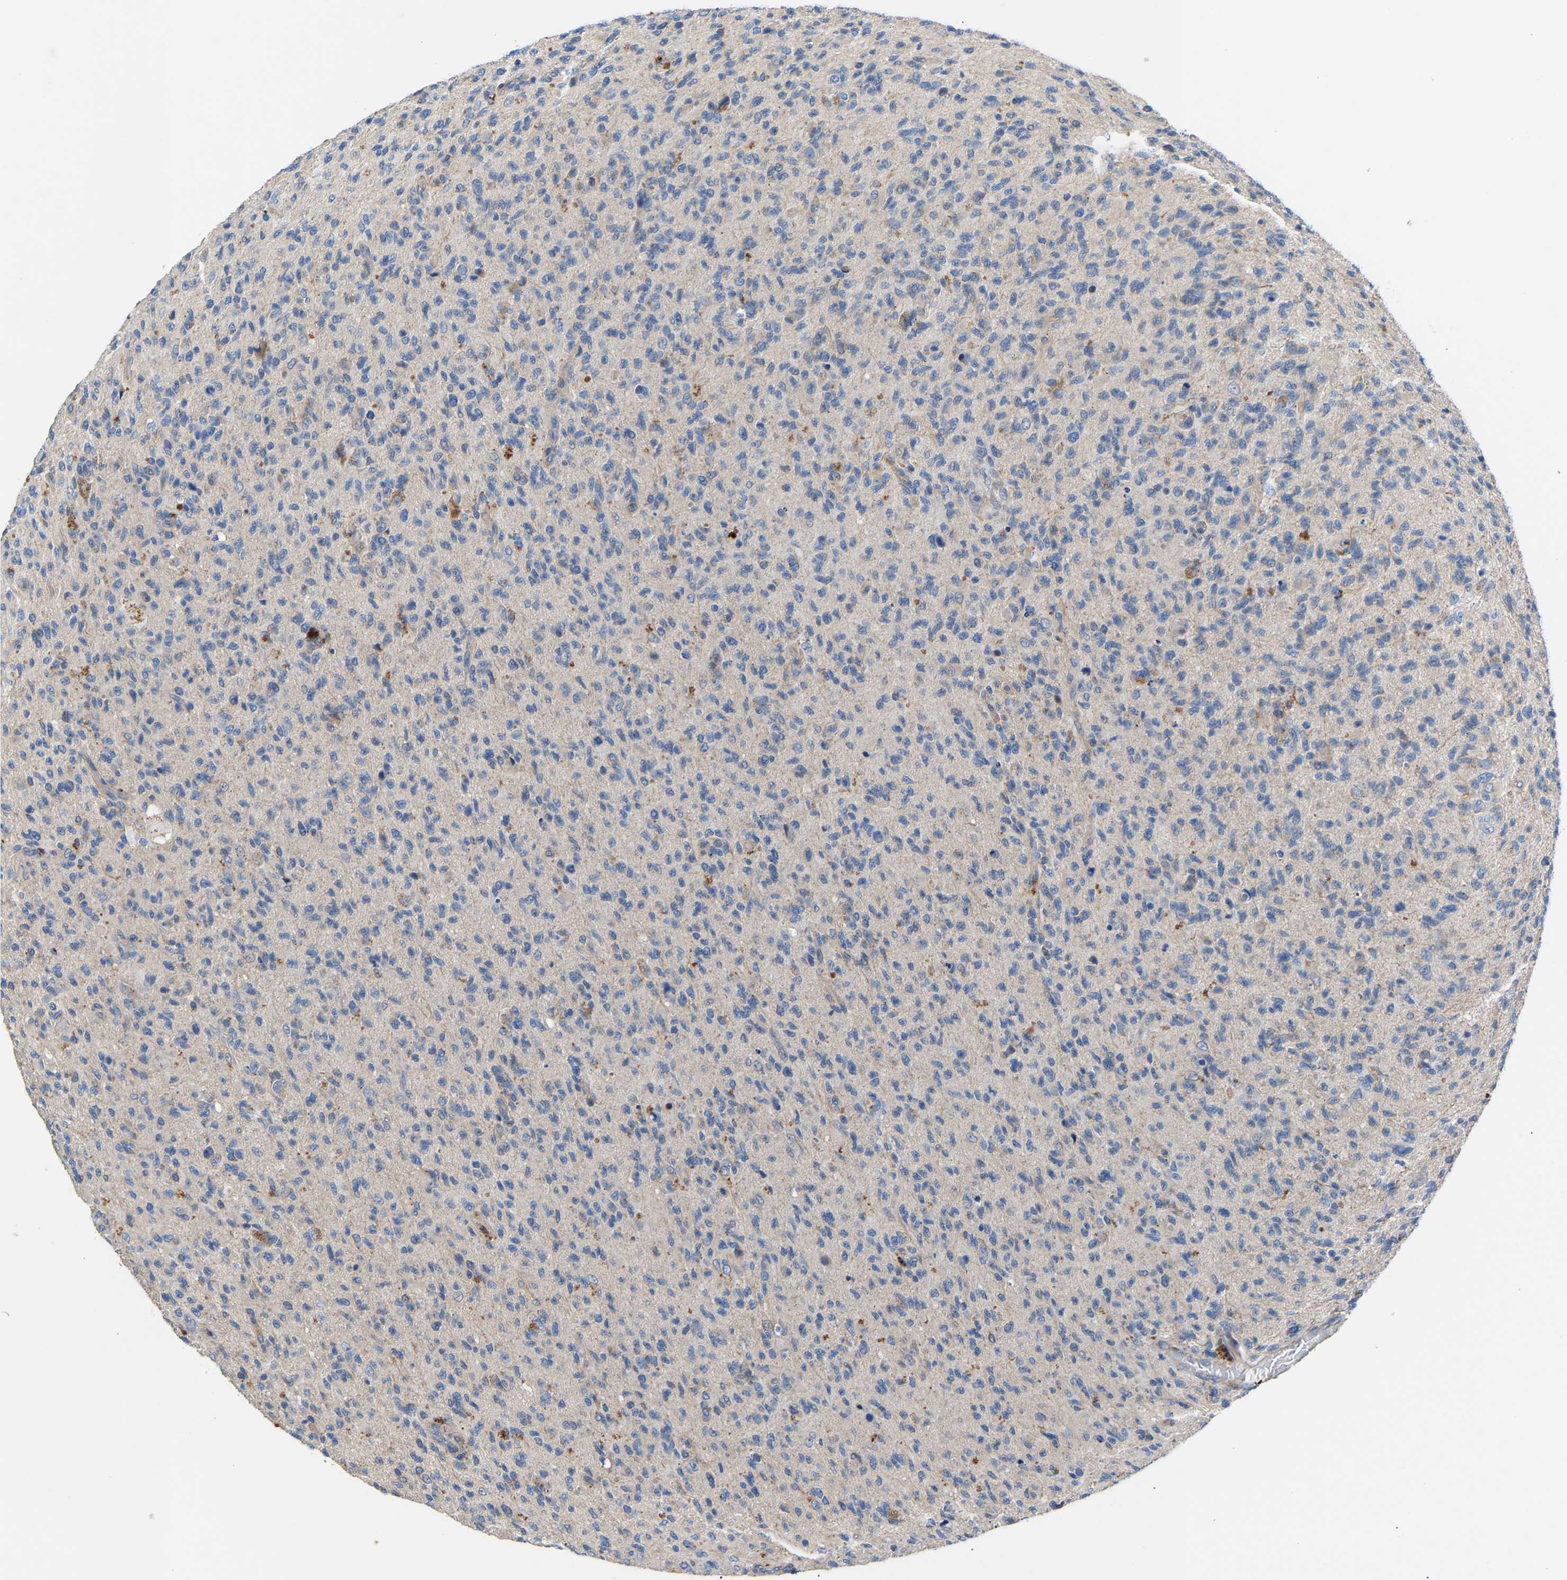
{"staining": {"intensity": "negative", "quantity": "none", "location": "none"}, "tissue": "glioma", "cell_type": "Tumor cells", "image_type": "cancer", "snomed": [{"axis": "morphology", "description": "Glioma, malignant, High grade"}, {"axis": "topography", "description": "Brain"}], "caption": "Immunohistochemistry (IHC) photomicrograph of glioma stained for a protein (brown), which displays no staining in tumor cells. The staining is performed using DAB brown chromogen with nuclei counter-stained in using hematoxylin.", "gene": "CCDC171", "patient": {"sex": "male", "age": 71}}